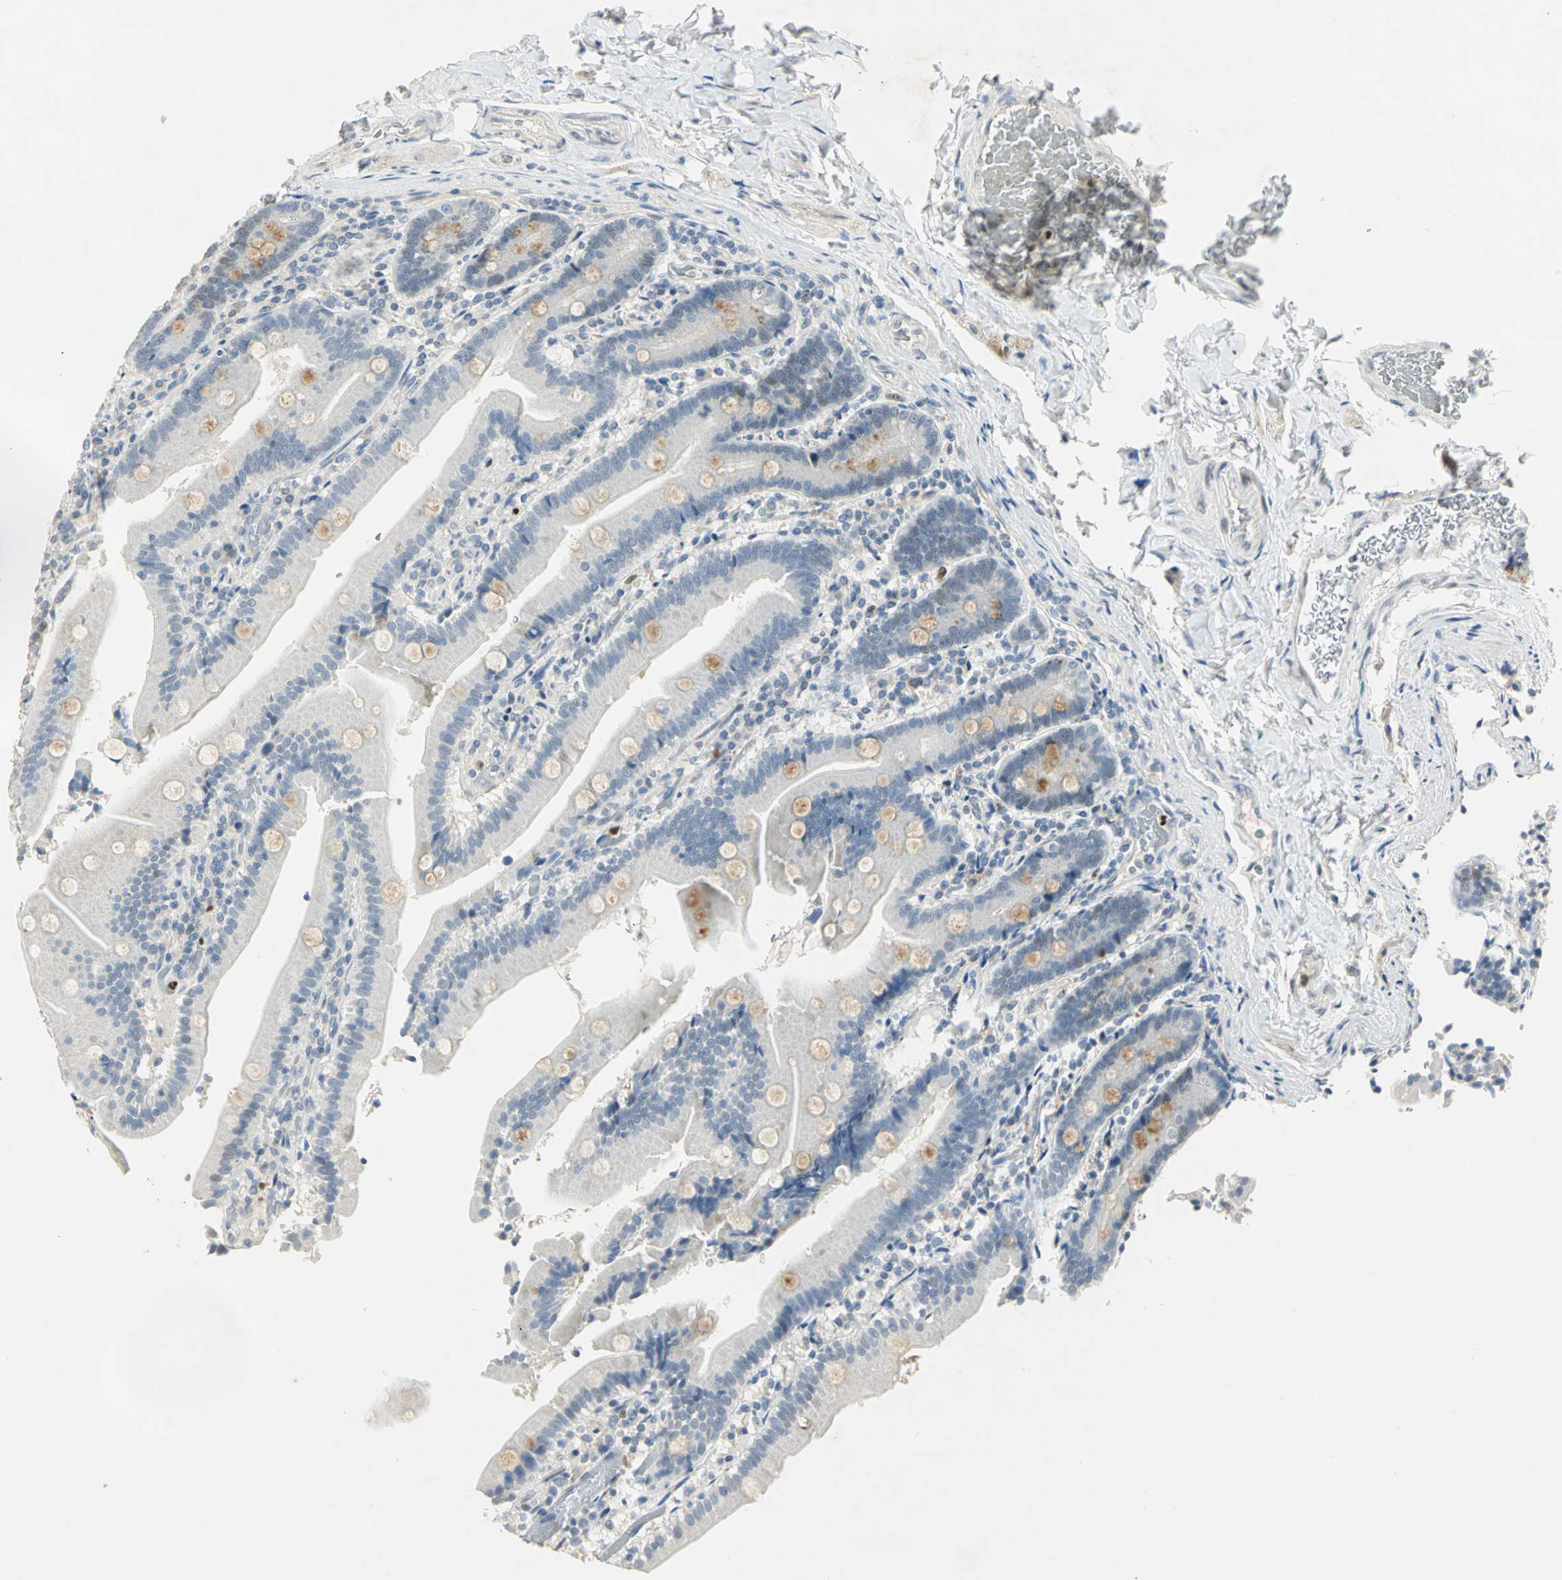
{"staining": {"intensity": "strong", "quantity": "<25%", "location": "cytoplasmic/membranous"}, "tissue": "duodenum", "cell_type": "Glandular cells", "image_type": "normal", "snomed": [{"axis": "morphology", "description": "Normal tissue, NOS"}, {"axis": "topography", "description": "Duodenum"}], "caption": "Duodenum was stained to show a protein in brown. There is medium levels of strong cytoplasmic/membranous staining in about <25% of glandular cells.", "gene": "BCL6", "patient": {"sex": "female", "age": 53}}